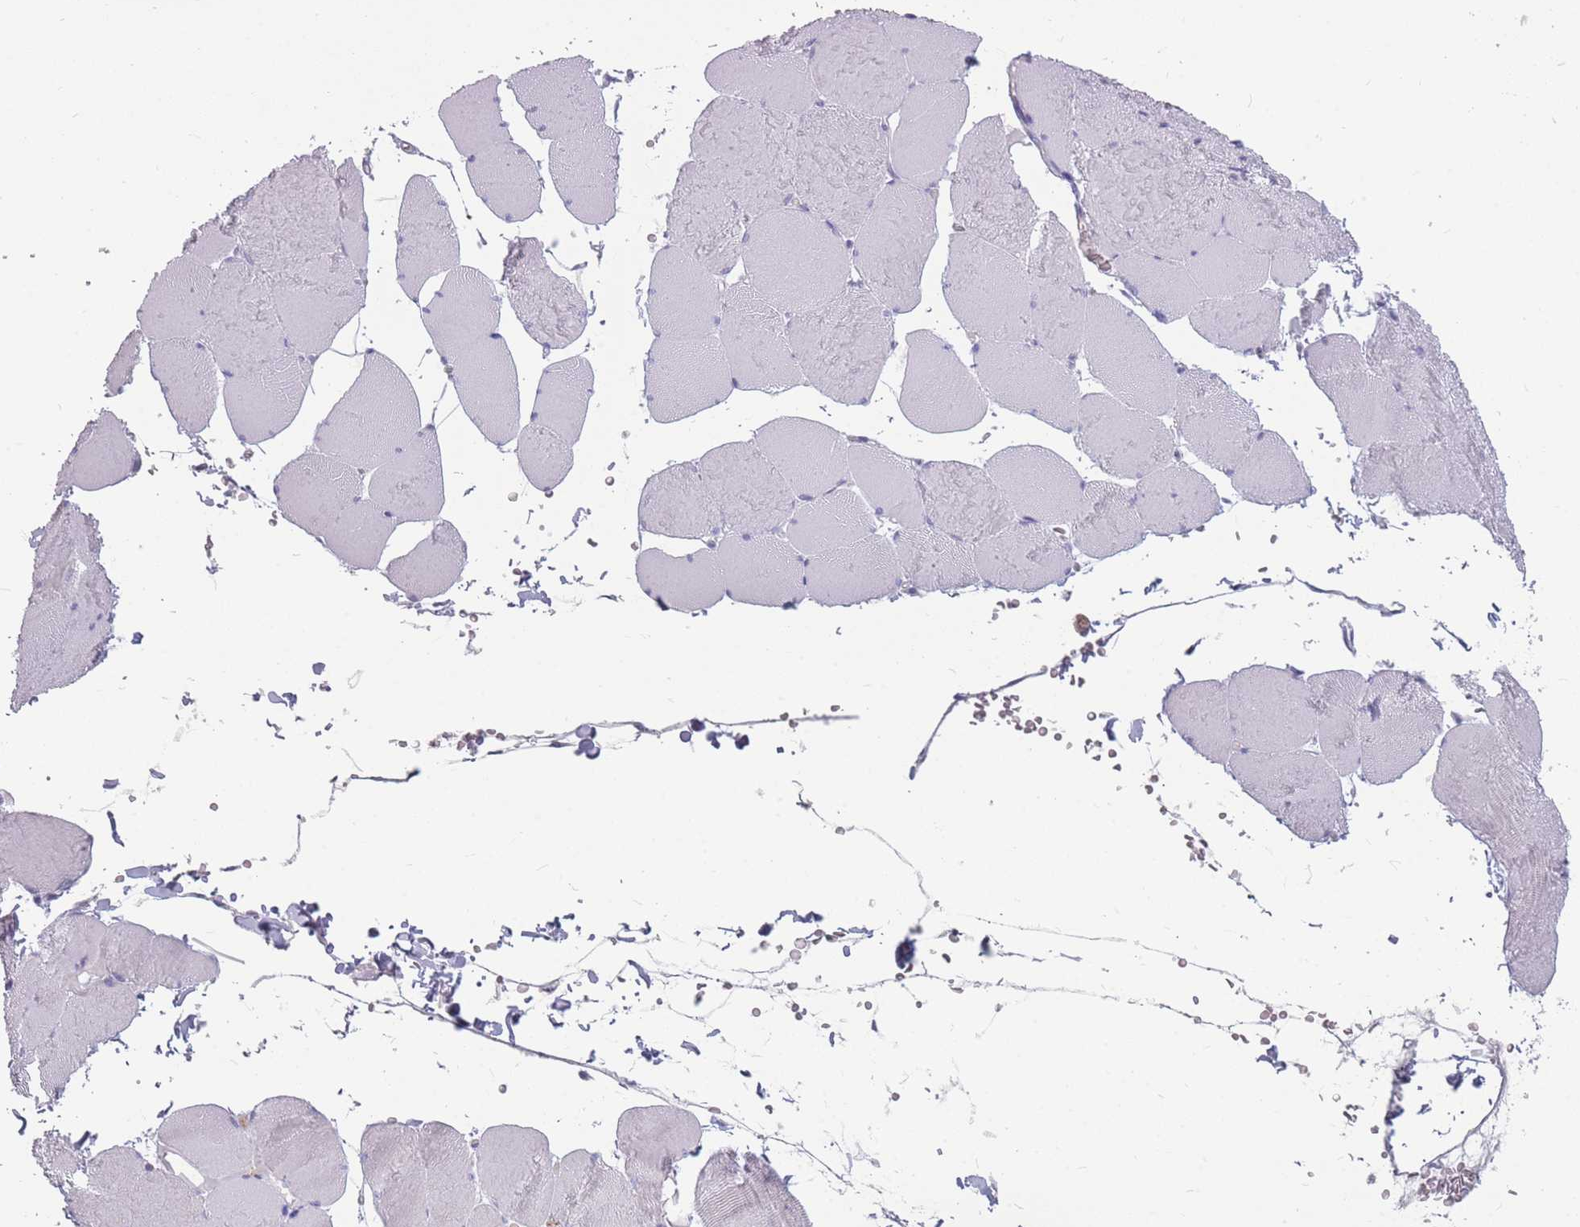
{"staining": {"intensity": "negative", "quantity": "none", "location": "none"}, "tissue": "skeletal muscle", "cell_type": "Myocytes", "image_type": "normal", "snomed": [{"axis": "morphology", "description": "Normal tissue, NOS"}, {"axis": "topography", "description": "Skeletal muscle"}, {"axis": "topography", "description": "Head-Neck"}], "caption": "Human skeletal muscle stained for a protein using immunohistochemistry (IHC) reveals no positivity in myocytes.", "gene": "GNA11", "patient": {"sex": "male", "age": 66}}